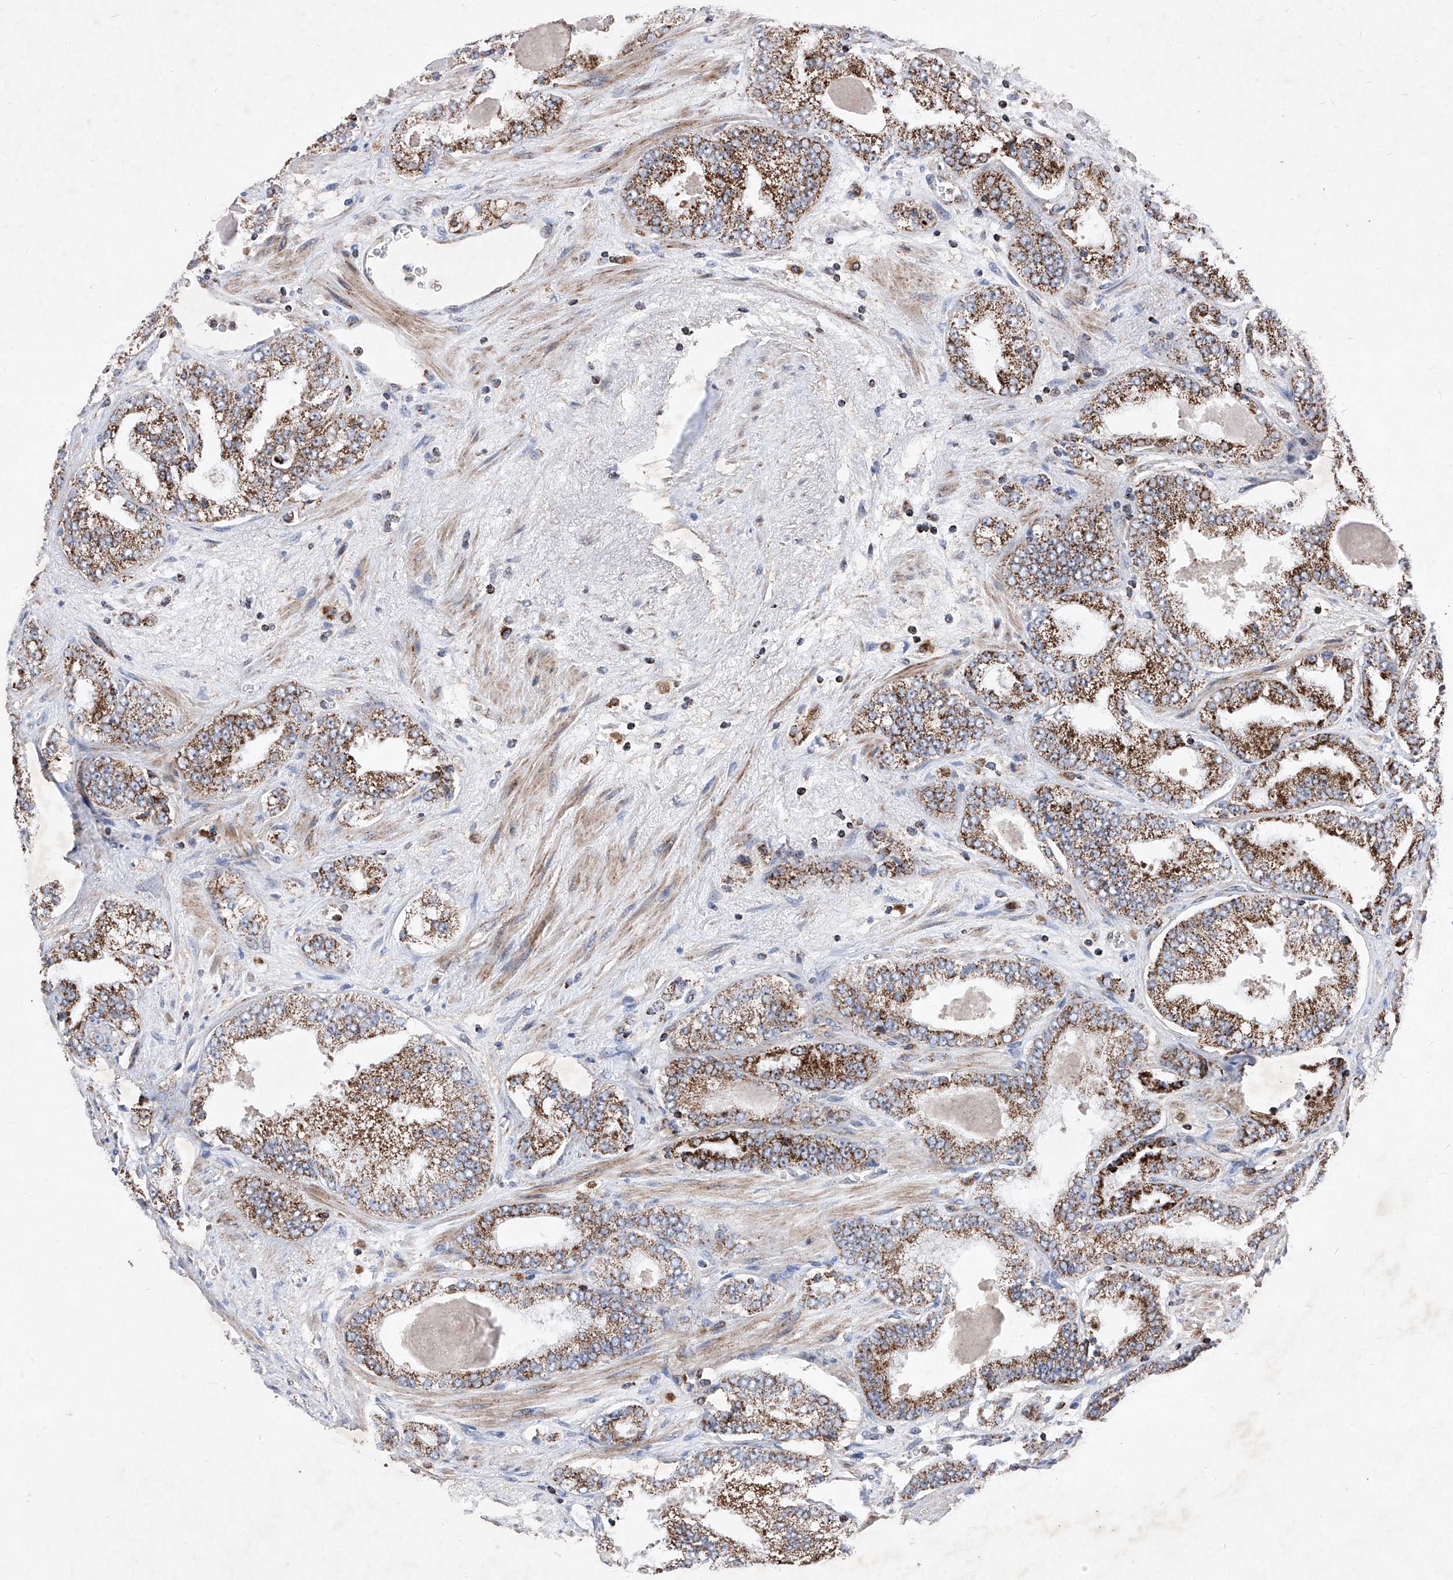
{"staining": {"intensity": "strong", "quantity": ">75%", "location": "cytoplasmic/membranous"}, "tissue": "prostate cancer", "cell_type": "Tumor cells", "image_type": "cancer", "snomed": [{"axis": "morphology", "description": "Adenocarcinoma, High grade"}, {"axis": "topography", "description": "Prostate"}], "caption": "Immunohistochemistry (IHC) of human prostate cancer shows high levels of strong cytoplasmic/membranous expression in about >75% of tumor cells.", "gene": "SEMA6A", "patient": {"sex": "male", "age": 71}}